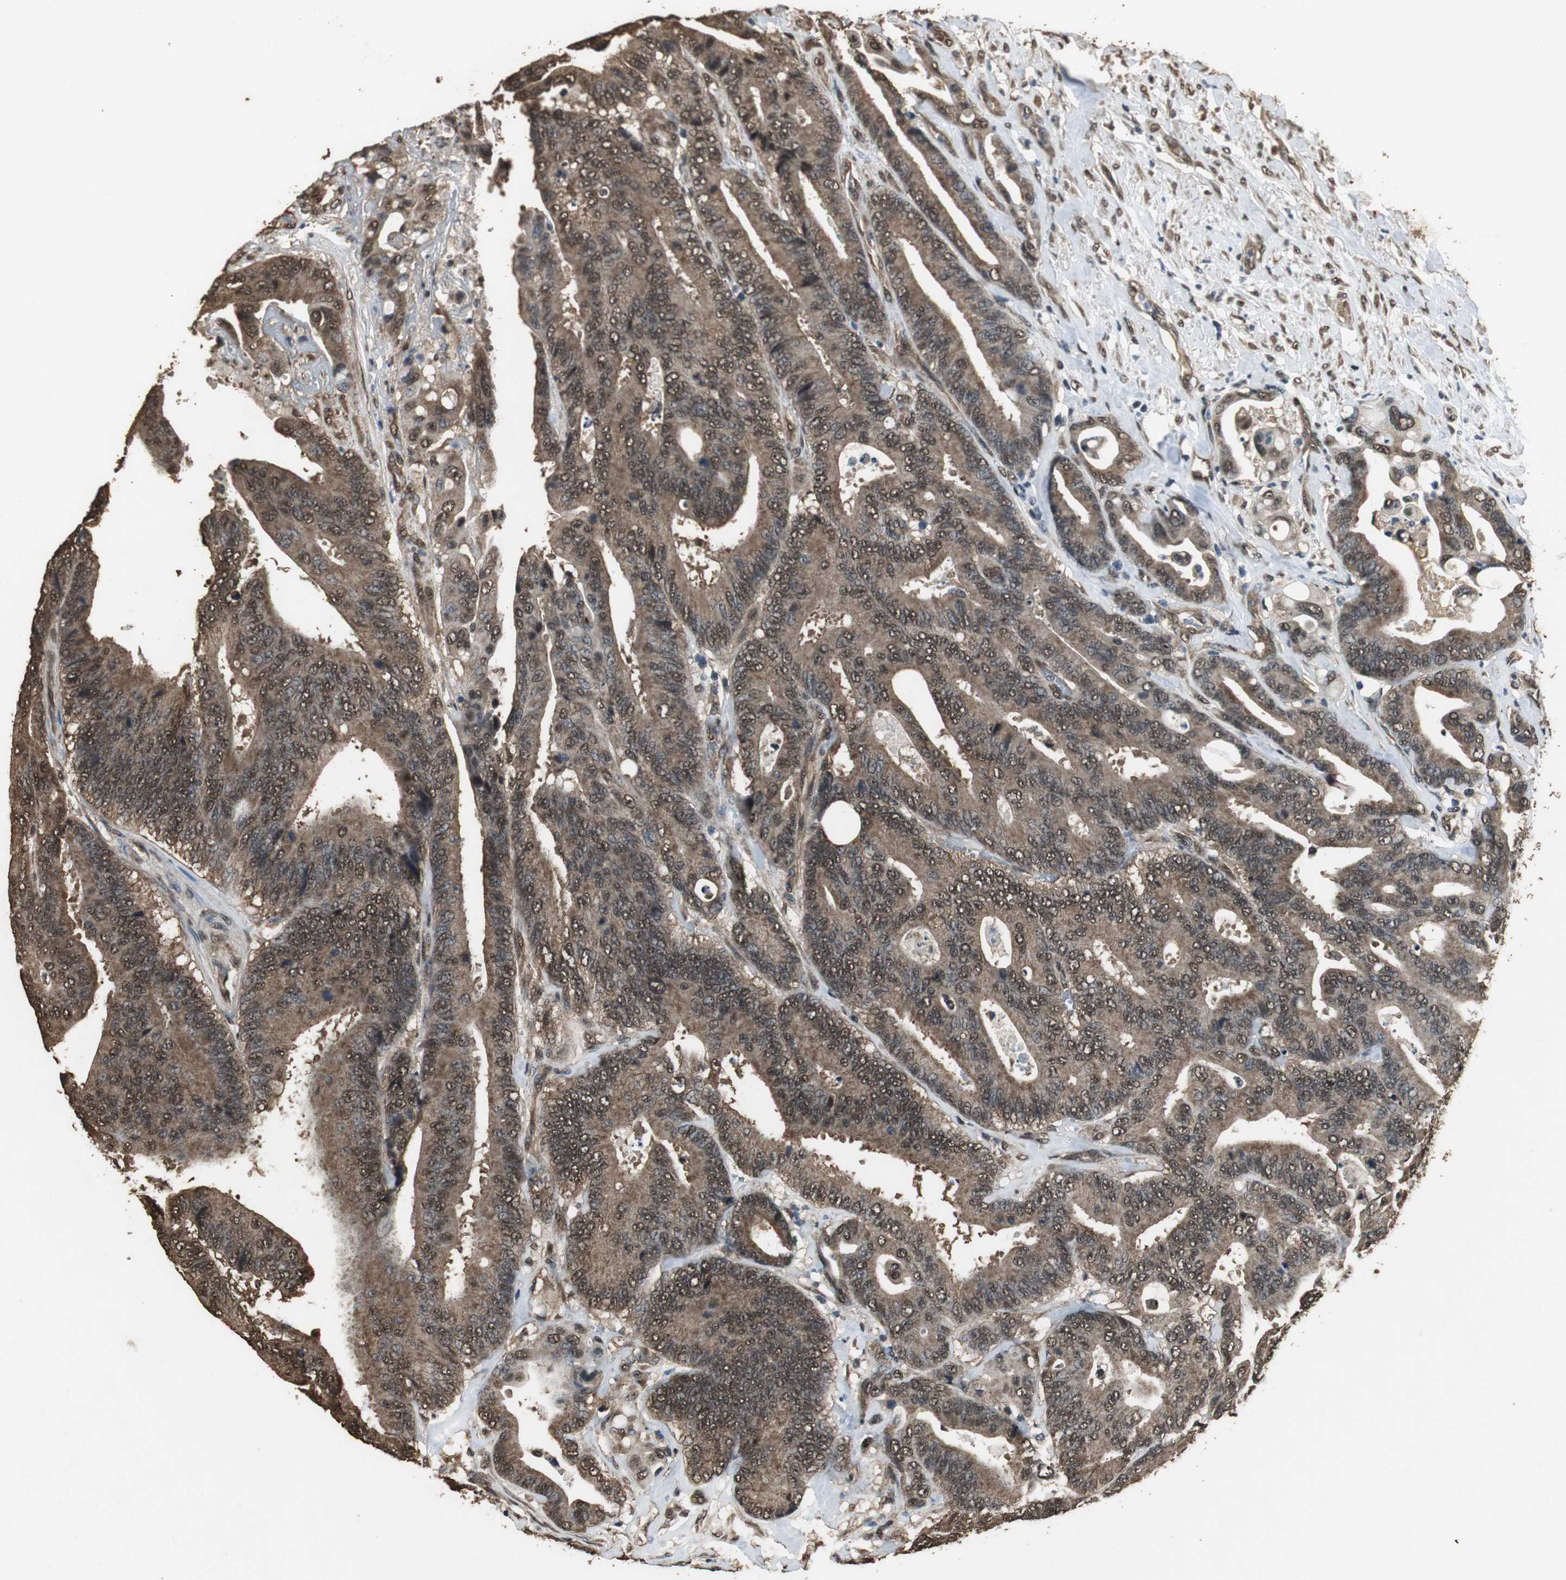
{"staining": {"intensity": "strong", "quantity": ">75%", "location": "cytoplasmic/membranous,nuclear"}, "tissue": "colorectal cancer", "cell_type": "Tumor cells", "image_type": "cancer", "snomed": [{"axis": "morphology", "description": "Normal tissue, NOS"}, {"axis": "morphology", "description": "Adenocarcinoma, NOS"}, {"axis": "topography", "description": "Colon"}], "caption": "Protein expression analysis of colorectal adenocarcinoma exhibits strong cytoplasmic/membranous and nuclear expression in approximately >75% of tumor cells.", "gene": "PPP1R13B", "patient": {"sex": "male", "age": 82}}